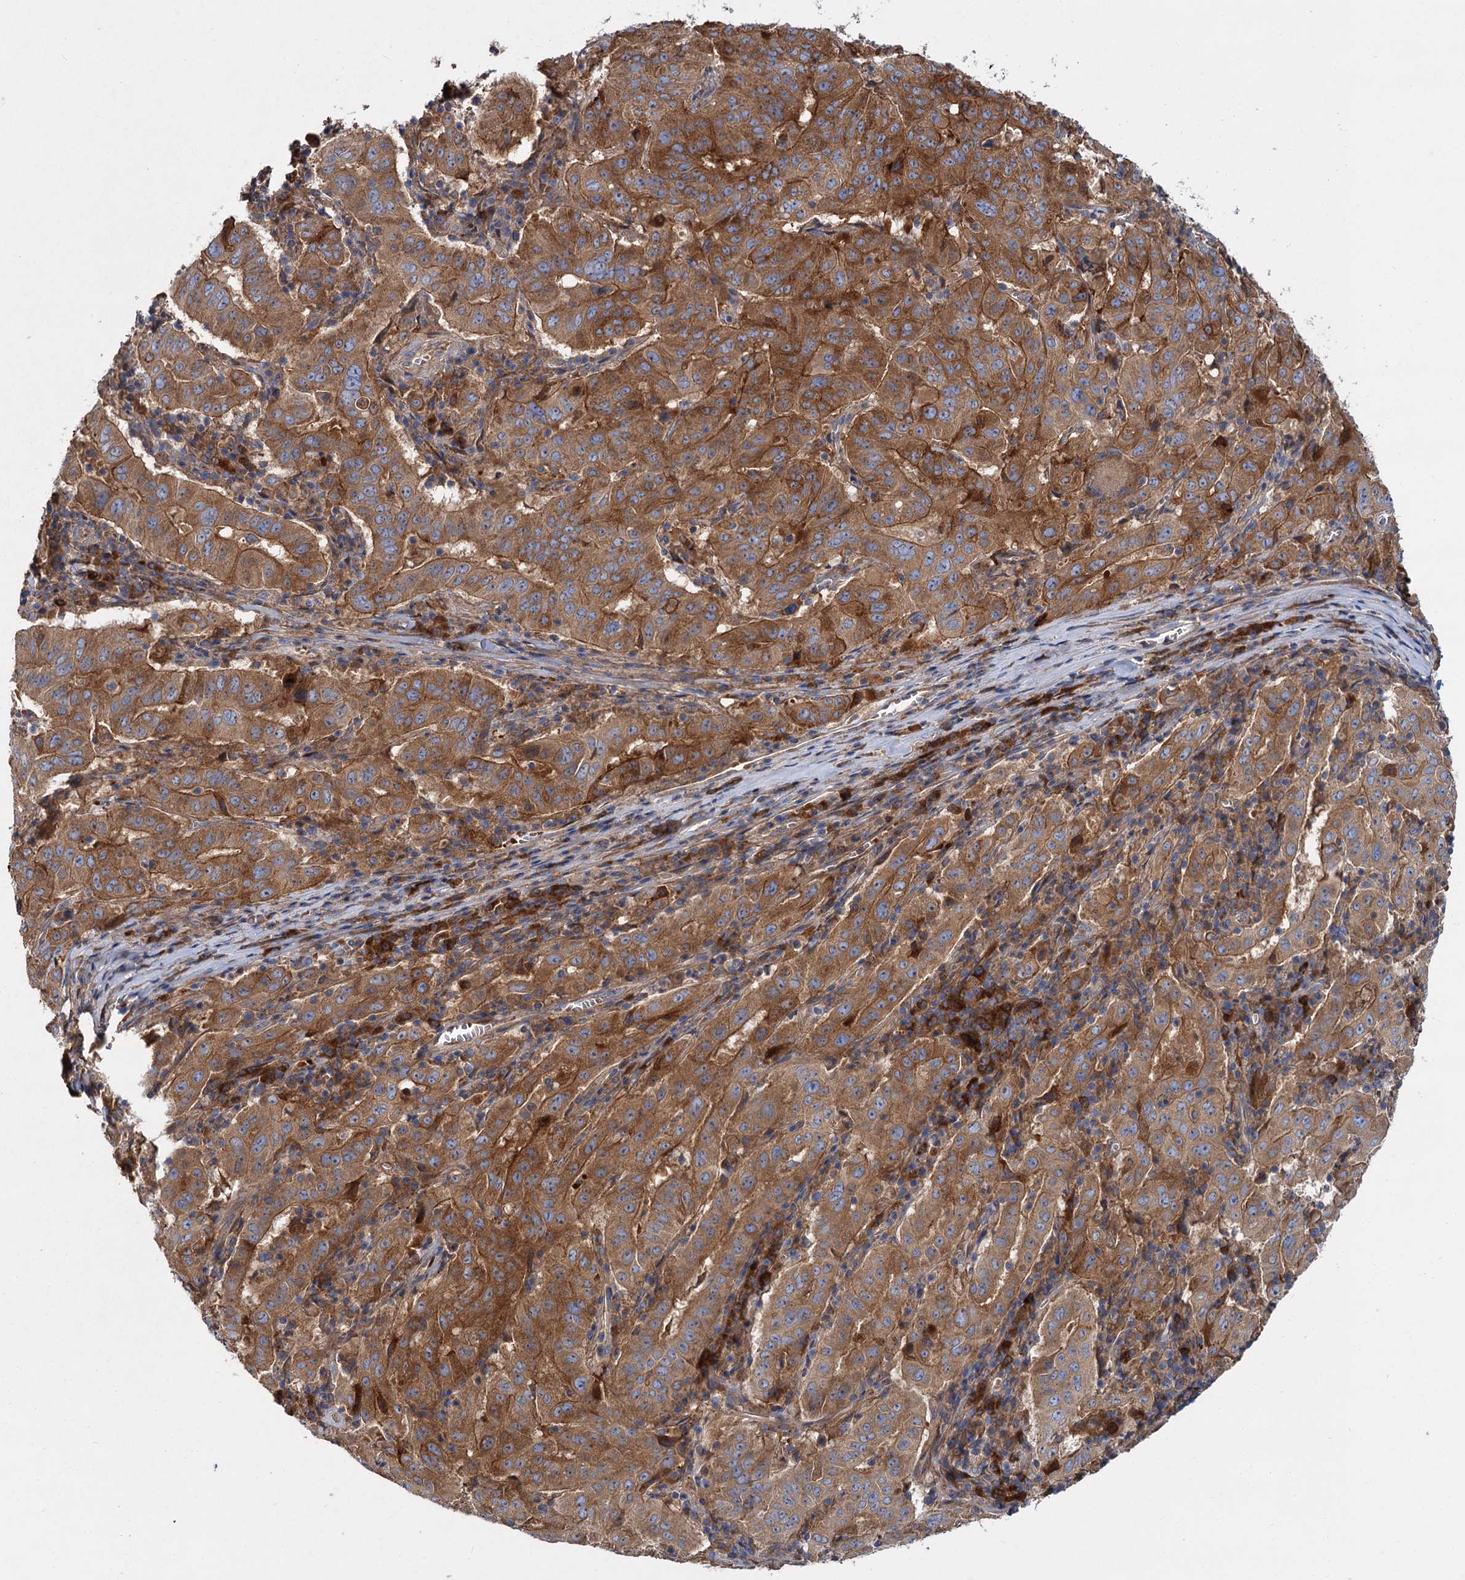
{"staining": {"intensity": "strong", "quantity": ">75%", "location": "cytoplasmic/membranous"}, "tissue": "pancreatic cancer", "cell_type": "Tumor cells", "image_type": "cancer", "snomed": [{"axis": "morphology", "description": "Adenocarcinoma, NOS"}, {"axis": "topography", "description": "Pancreas"}], "caption": "A histopathology image of adenocarcinoma (pancreatic) stained for a protein reveals strong cytoplasmic/membranous brown staining in tumor cells. (DAB IHC, brown staining for protein, blue staining for nuclei).", "gene": "ALKBH7", "patient": {"sex": "male", "age": 63}}